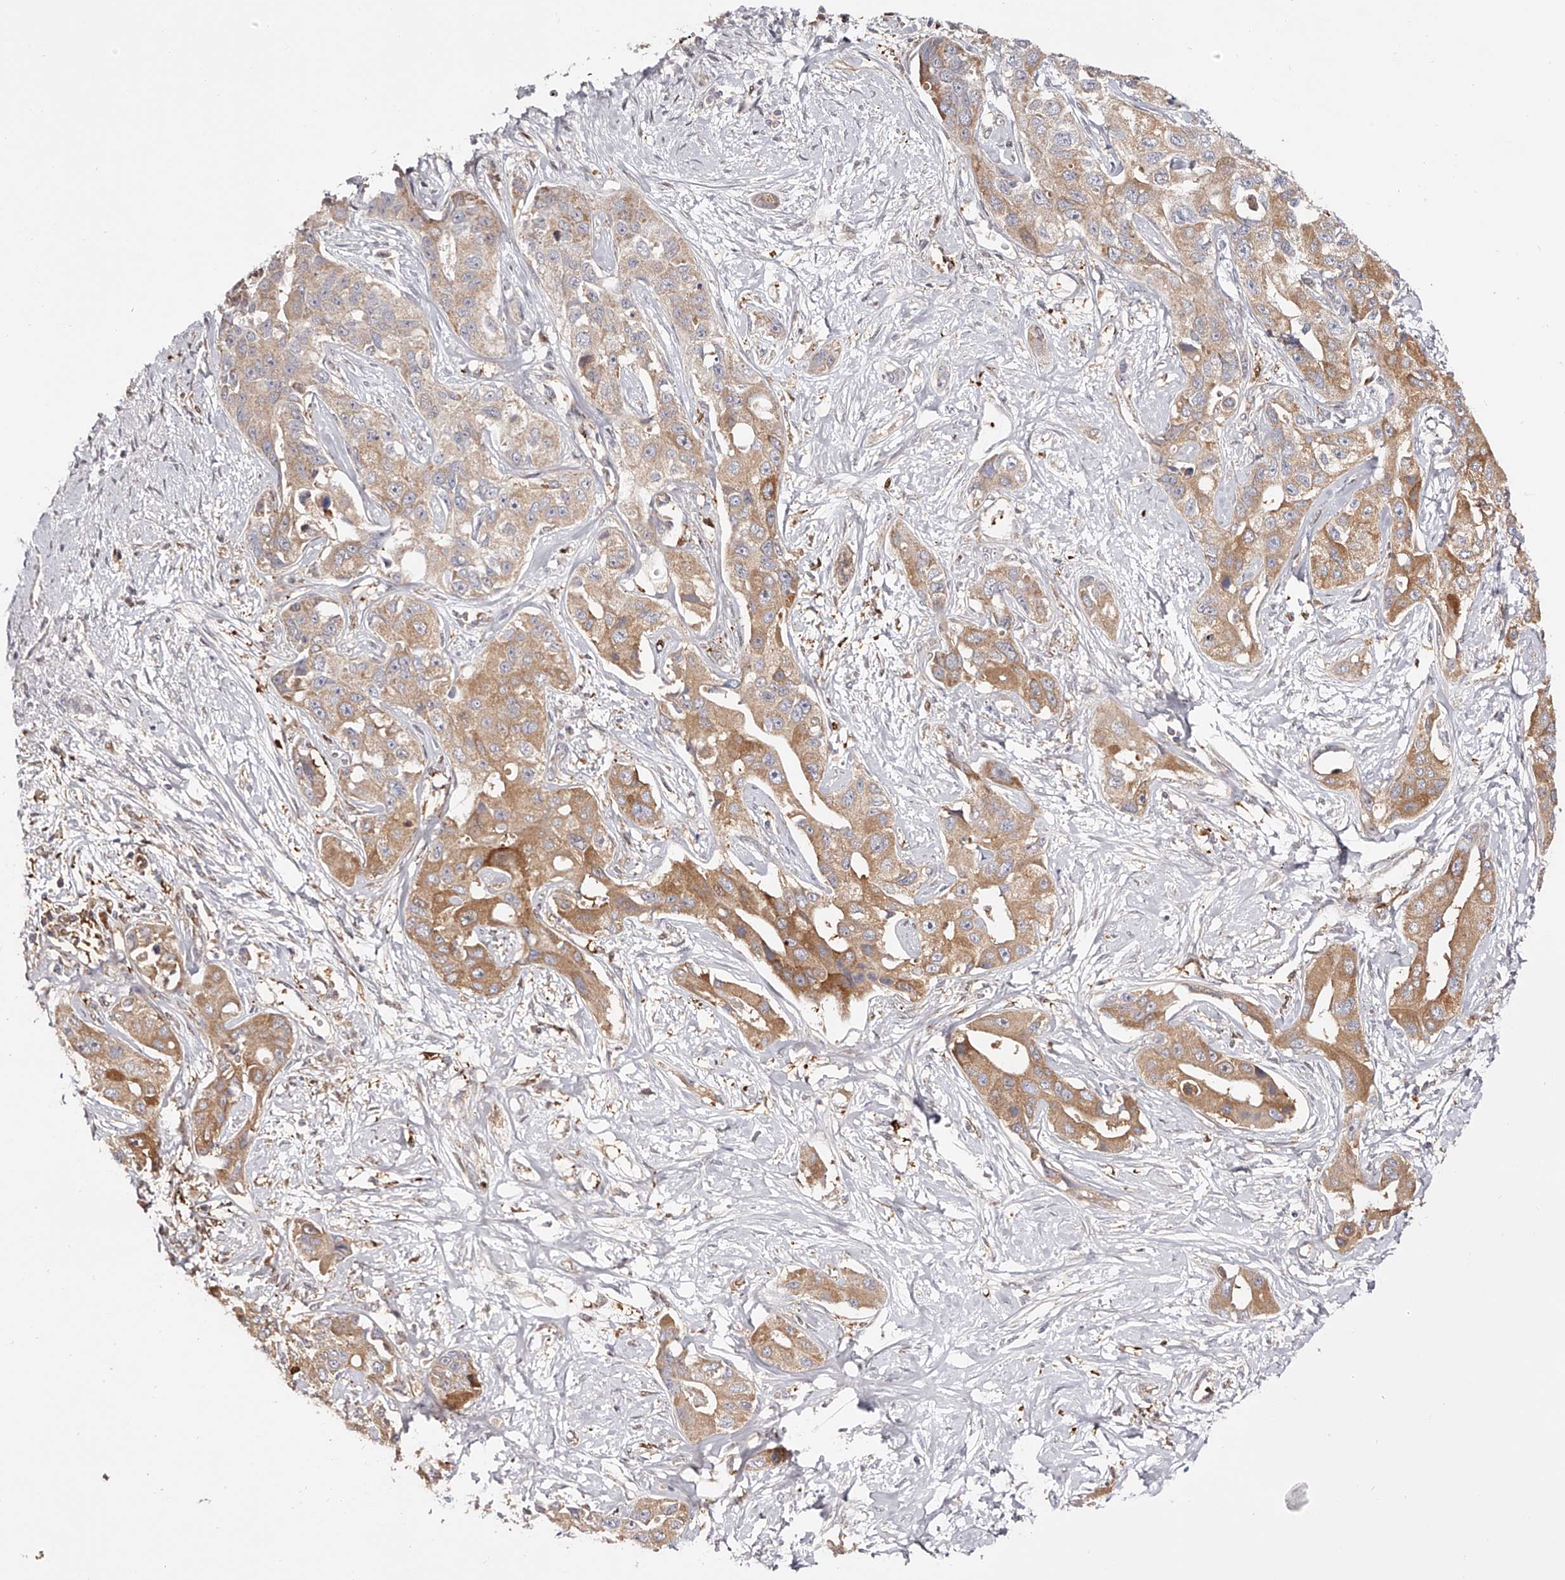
{"staining": {"intensity": "moderate", "quantity": ">75%", "location": "cytoplasmic/membranous"}, "tissue": "liver cancer", "cell_type": "Tumor cells", "image_type": "cancer", "snomed": [{"axis": "morphology", "description": "Cholangiocarcinoma"}, {"axis": "topography", "description": "Liver"}], "caption": "Immunohistochemical staining of liver cholangiocarcinoma displays medium levels of moderate cytoplasmic/membranous protein expression in about >75% of tumor cells.", "gene": "LAP3", "patient": {"sex": "male", "age": 59}}